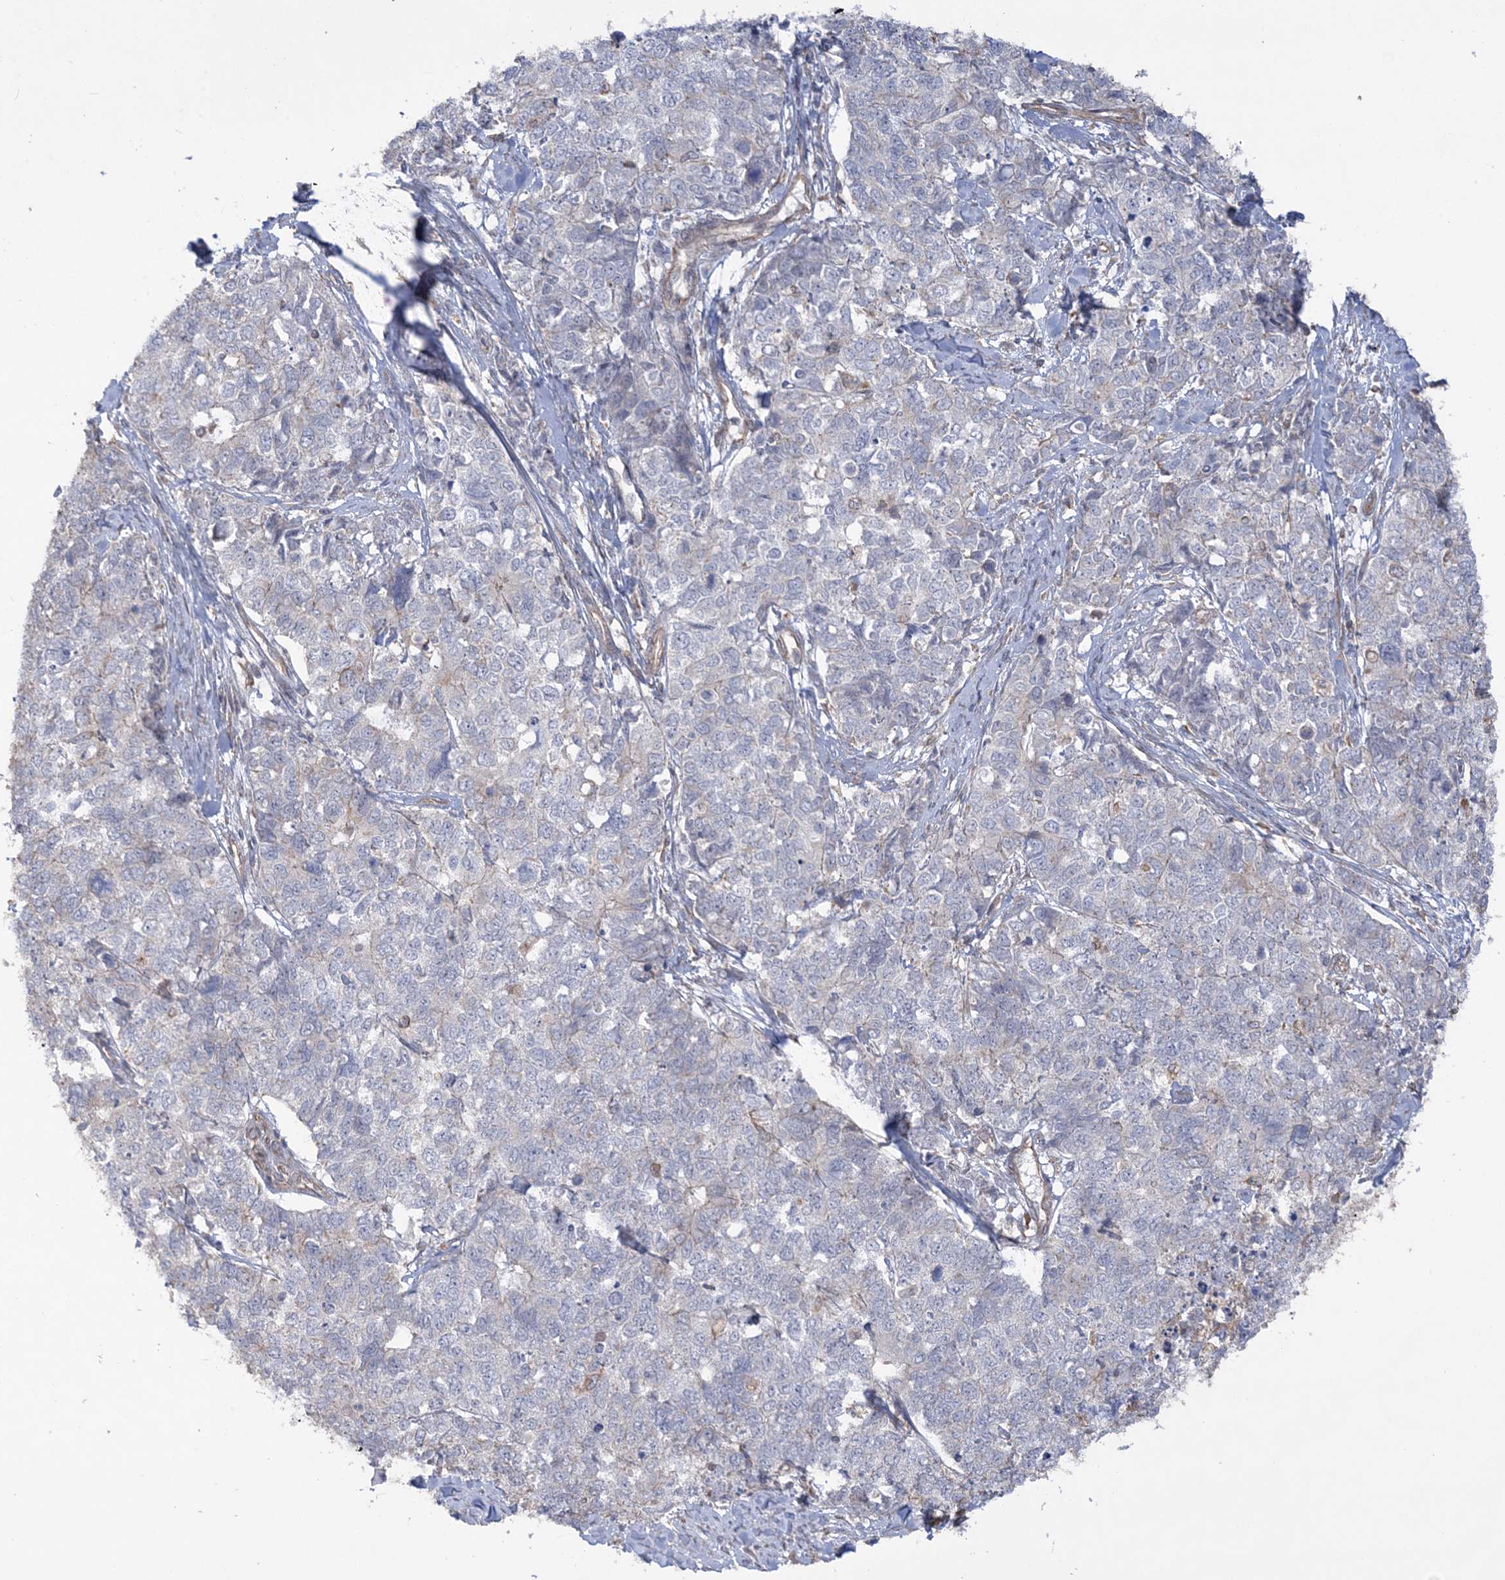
{"staining": {"intensity": "negative", "quantity": "none", "location": "none"}, "tissue": "cervical cancer", "cell_type": "Tumor cells", "image_type": "cancer", "snomed": [{"axis": "morphology", "description": "Squamous cell carcinoma, NOS"}, {"axis": "topography", "description": "Cervix"}], "caption": "High power microscopy photomicrograph of an IHC photomicrograph of cervical cancer (squamous cell carcinoma), revealing no significant staining in tumor cells.", "gene": "ZNF821", "patient": {"sex": "female", "age": 63}}